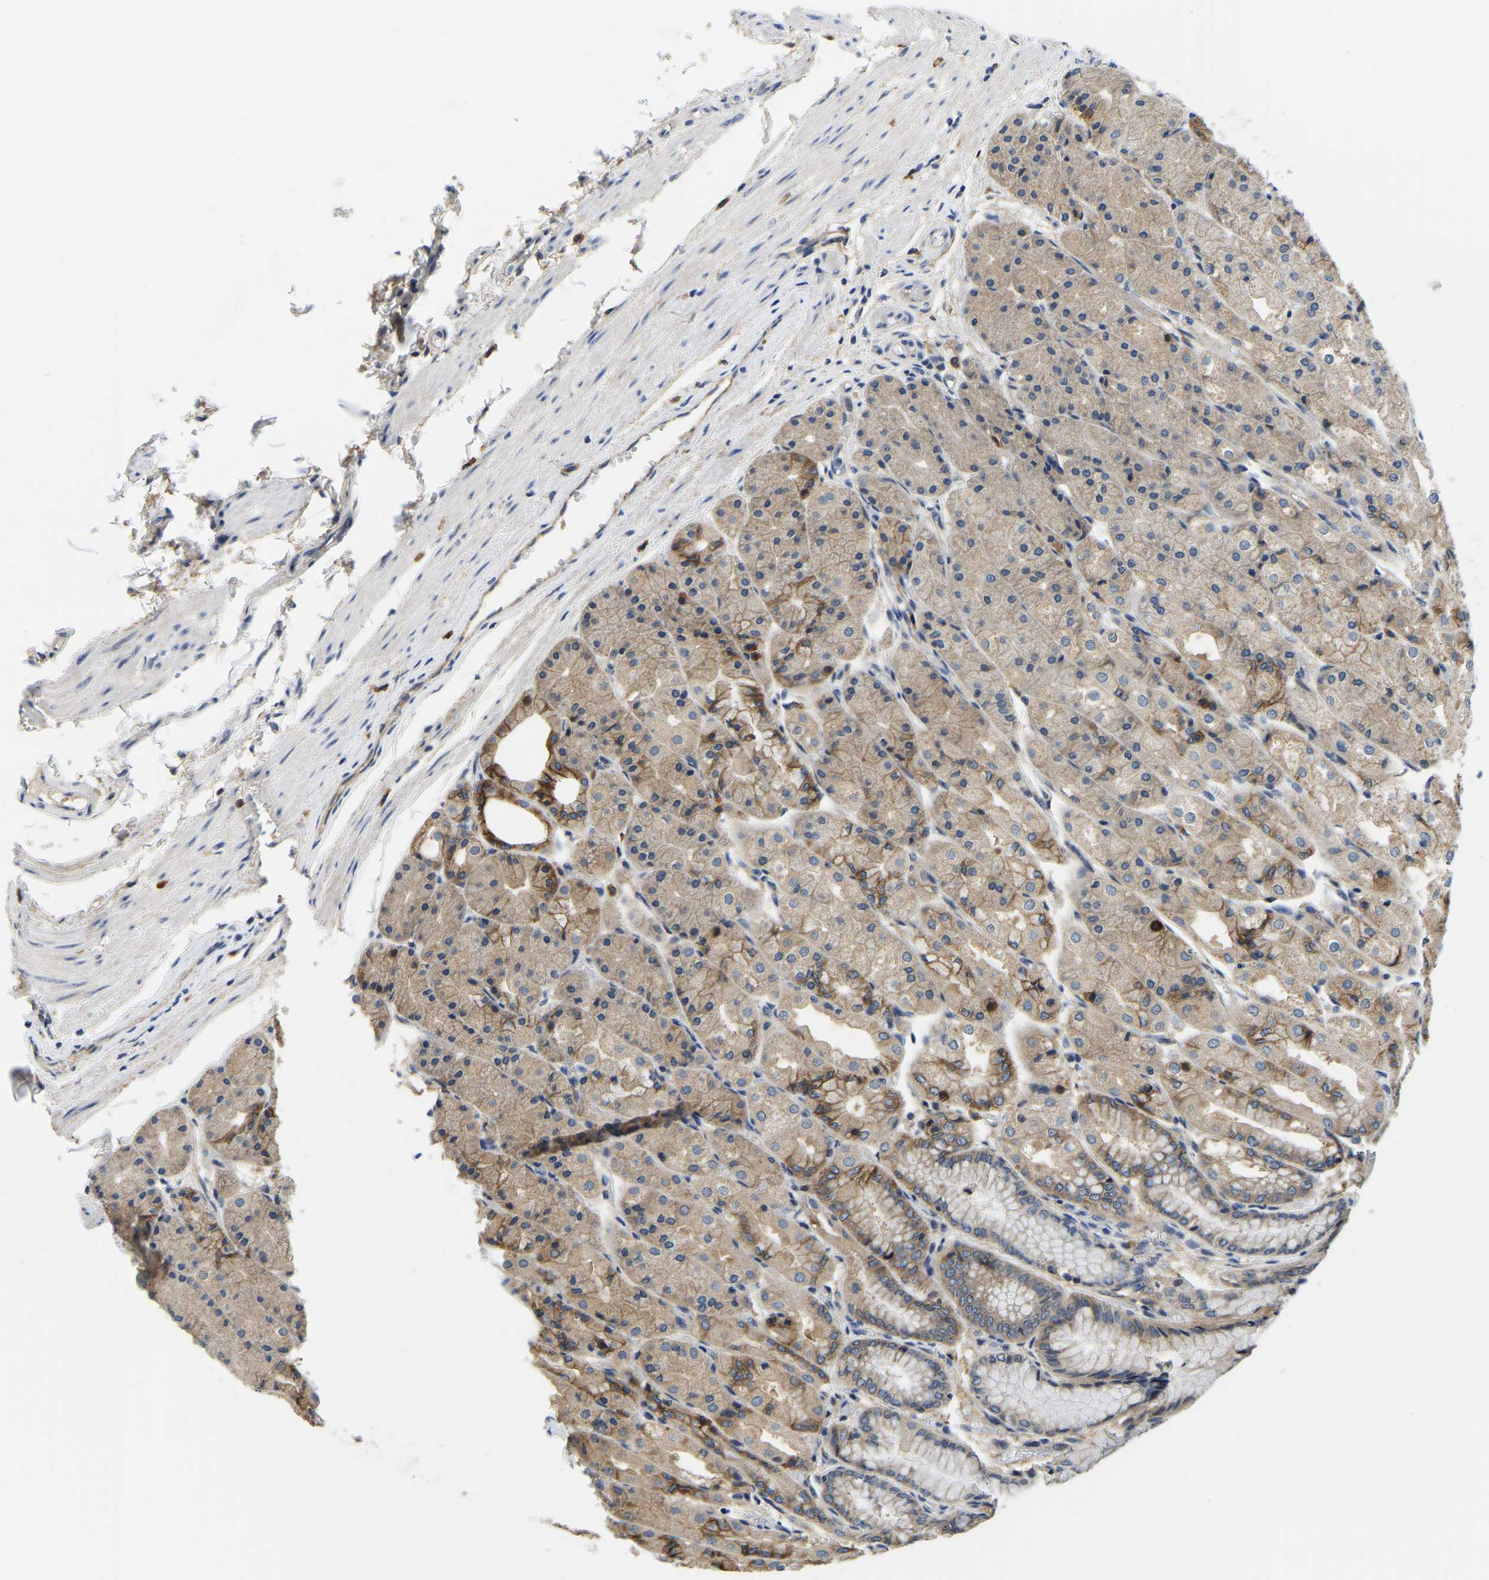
{"staining": {"intensity": "moderate", "quantity": "25%-75%", "location": "cytoplasmic/membranous"}, "tissue": "stomach", "cell_type": "Glandular cells", "image_type": "normal", "snomed": [{"axis": "morphology", "description": "Normal tissue, NOS"}, {"axis": "topography", "description": "Stomach, upper"}], "caption": "Moderate cytoplasmic/membranous expression for a protein is seen in about 25%-75% of glandular cells of unremarkable stomach using immunohistochemistry.", "gene": "ITGA2", "patient": {"sex": "male", "age": 72}}